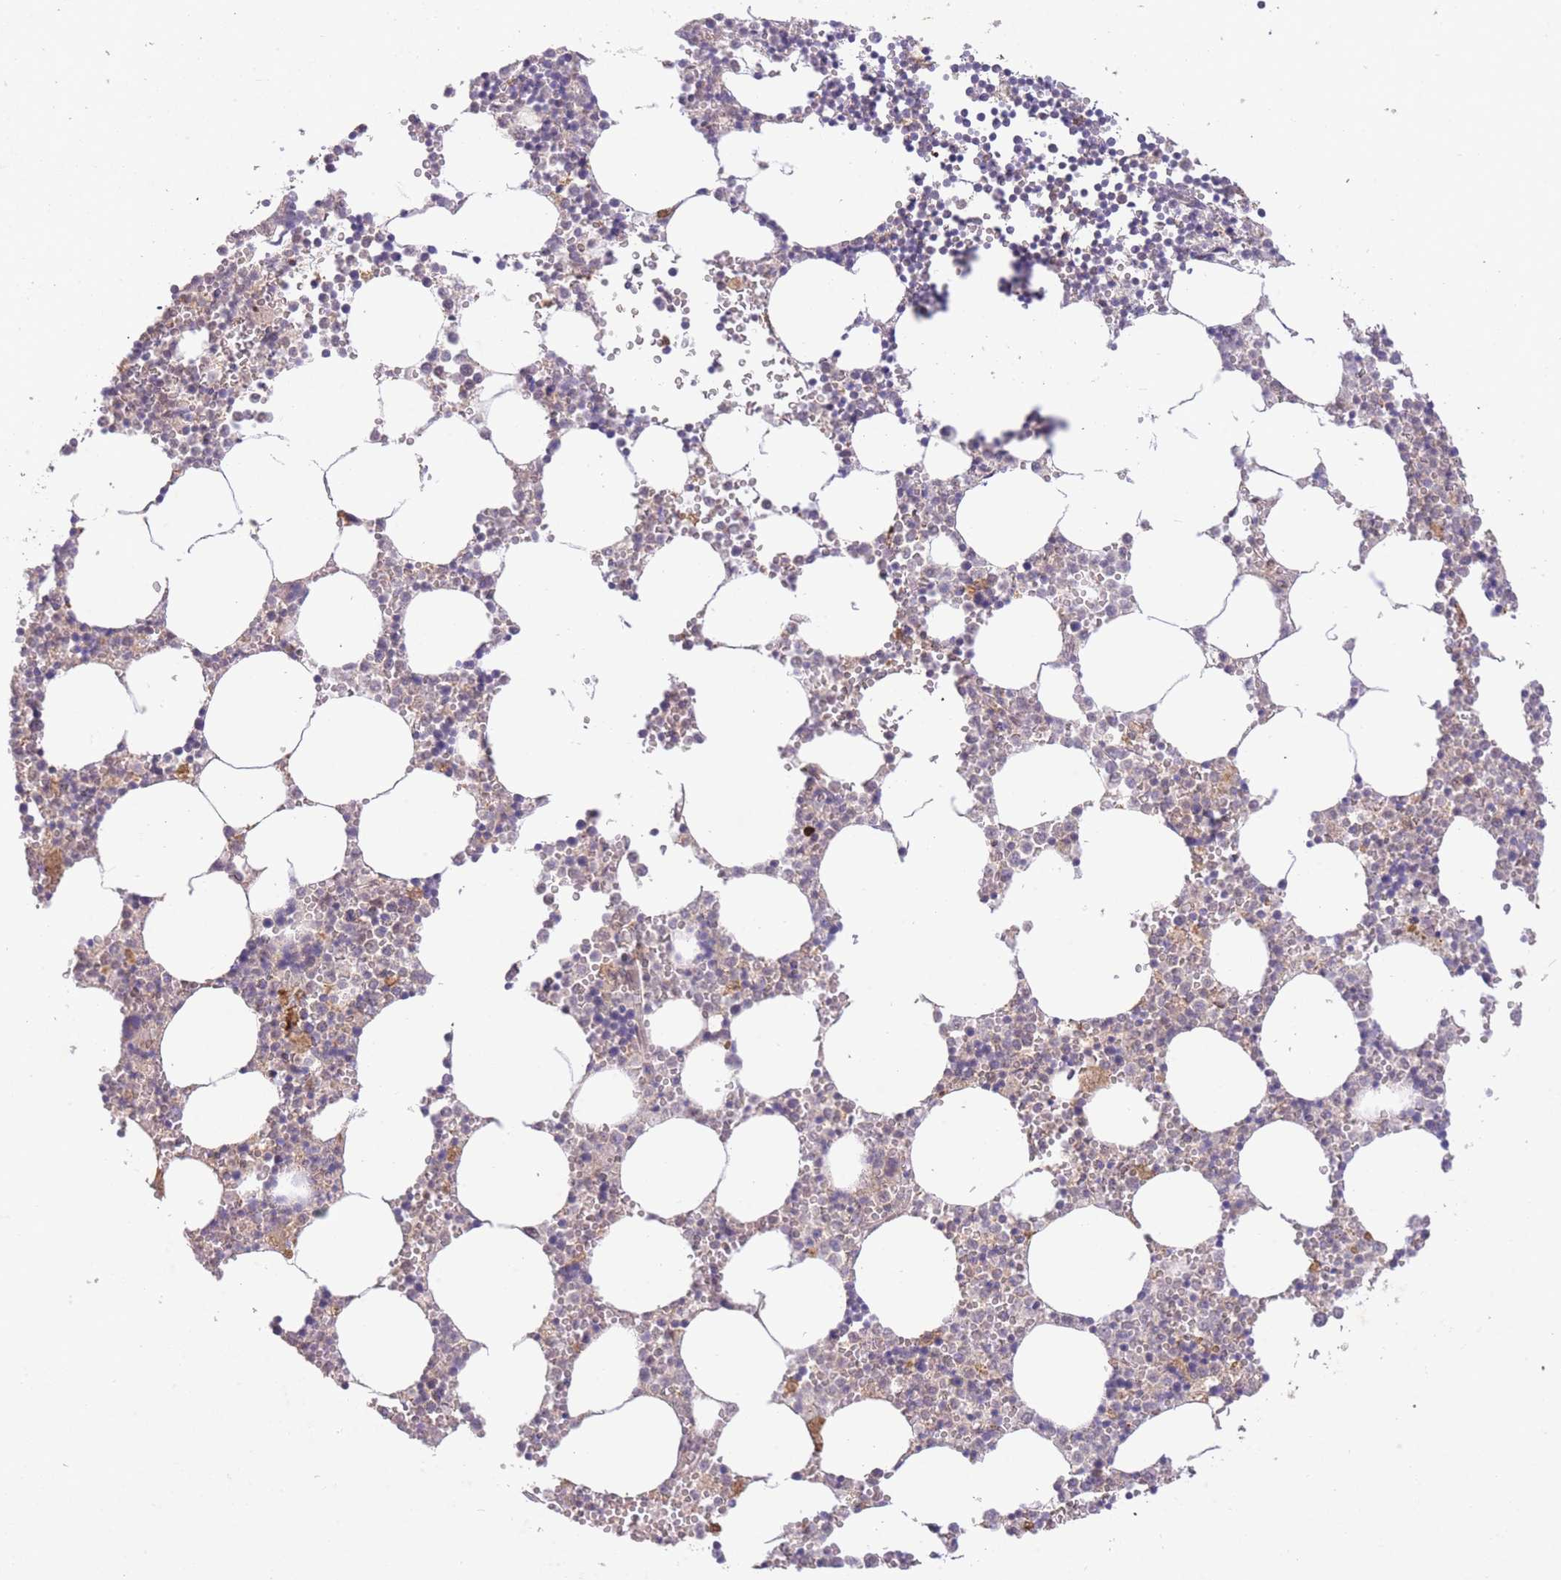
{"staining": {"intensity": "moderate", "quantity": "<25%", "location": "cytoplasmic/membranous"}, "tissue": "bone marrow", "cell_type": "Hematopoietic cells", "image_type": "normal", "snomed": [{"axis": "morphology", "description": "Normal tissue, NOS"}, {"axis": "topography", "description": "Bone marrow"}], "caption": "Immunohistochemical staining of normal human bone marrow shows moderate cytoplasmic/membranous protein expression in approximately <25% of hematopoietic cells.", "gene": "RNF144B", "patient": {"sex": "female", "age": 64}}